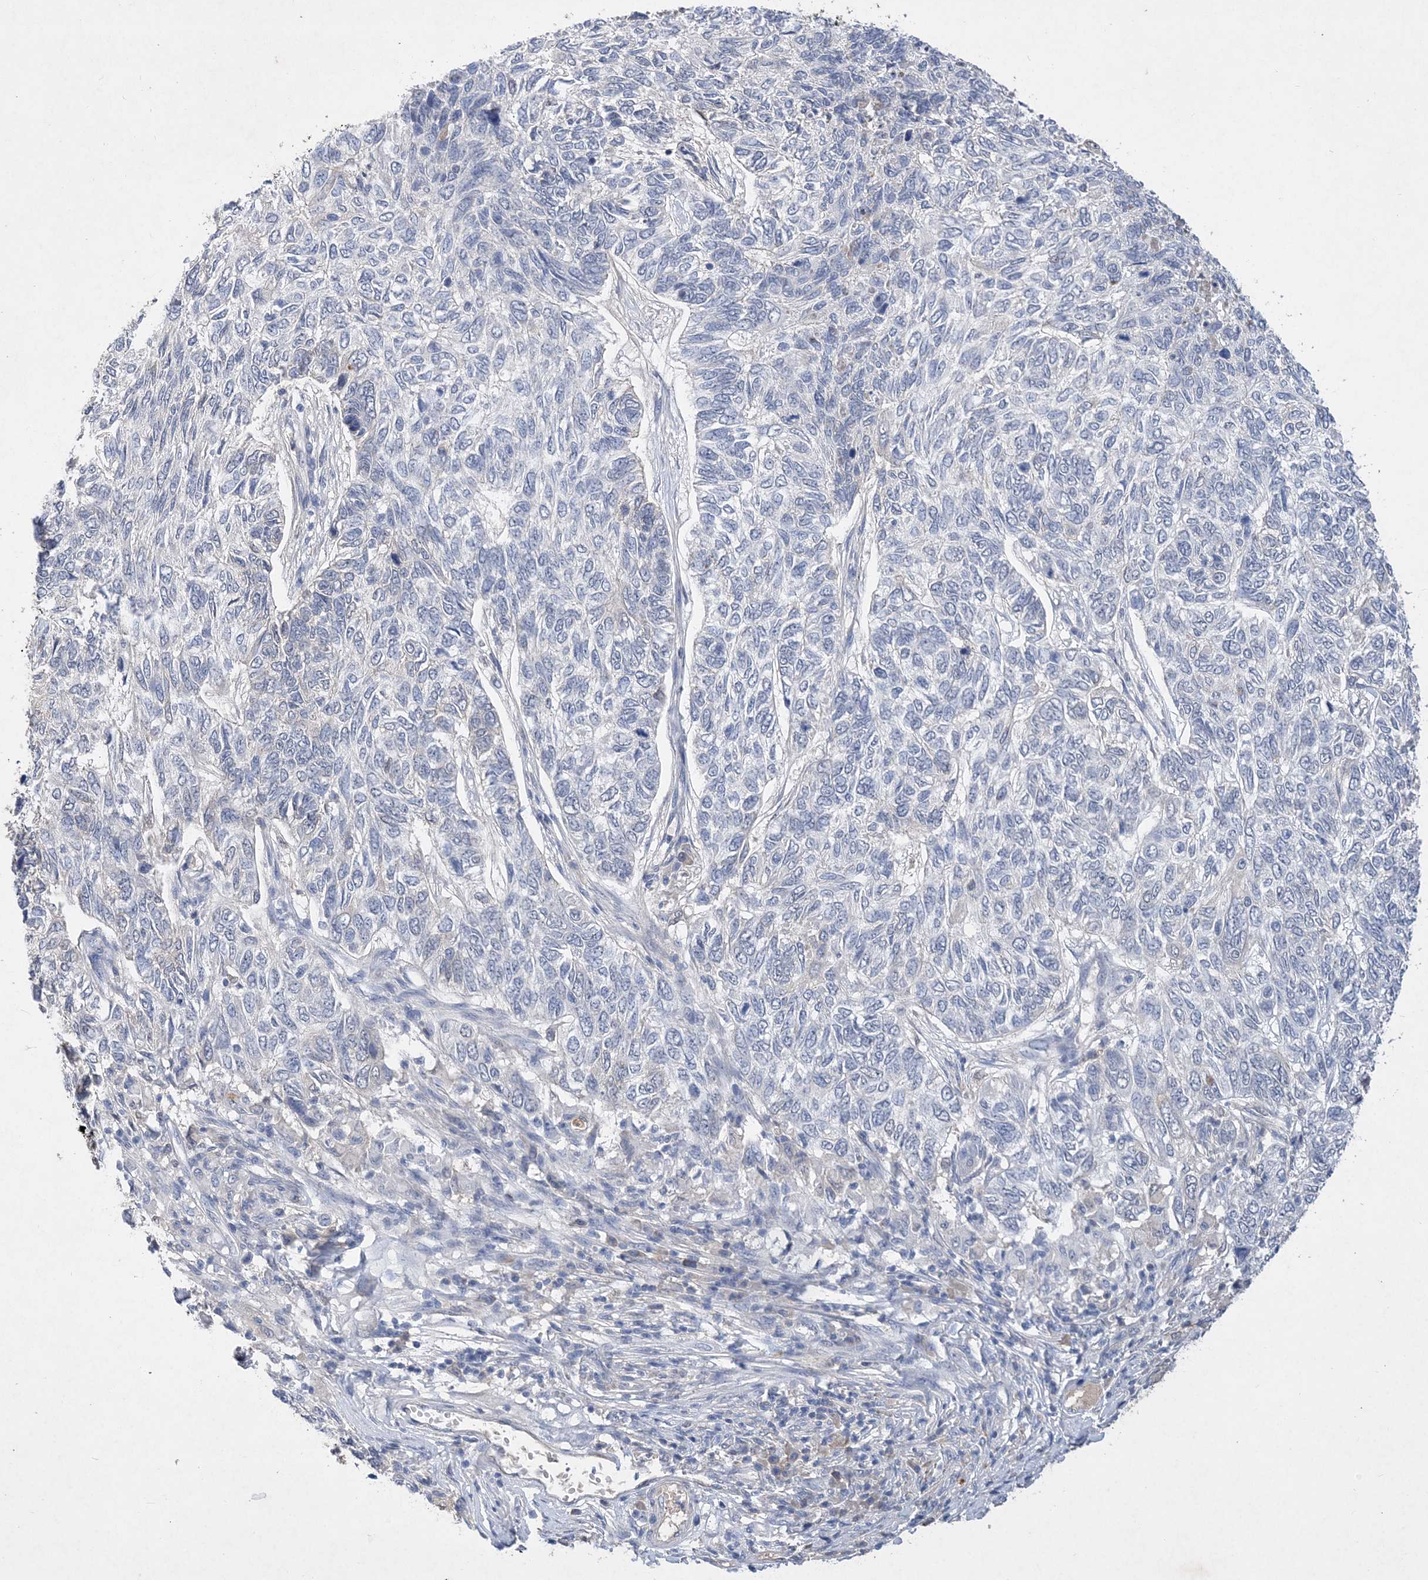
{"staining": {"intensity": "negative", "quantity": "none", "location": "none"}, "tissue": "skin cancer", "cell_type": "Tumor cells", "image_type": "cancer", "snomed": [{"axis": "morphology", "description": "Basal cell carcinoma"}, {"axis": "topography", "description": "Skin"}], "caption": "This is a micrograph of immunohistochemistry (IHC) staining of basal cell carcinoma (skin), which shows no positivity in tumor cells.", "gene": "C11orf58", "patient": {"sex": "female", "age": 65}}